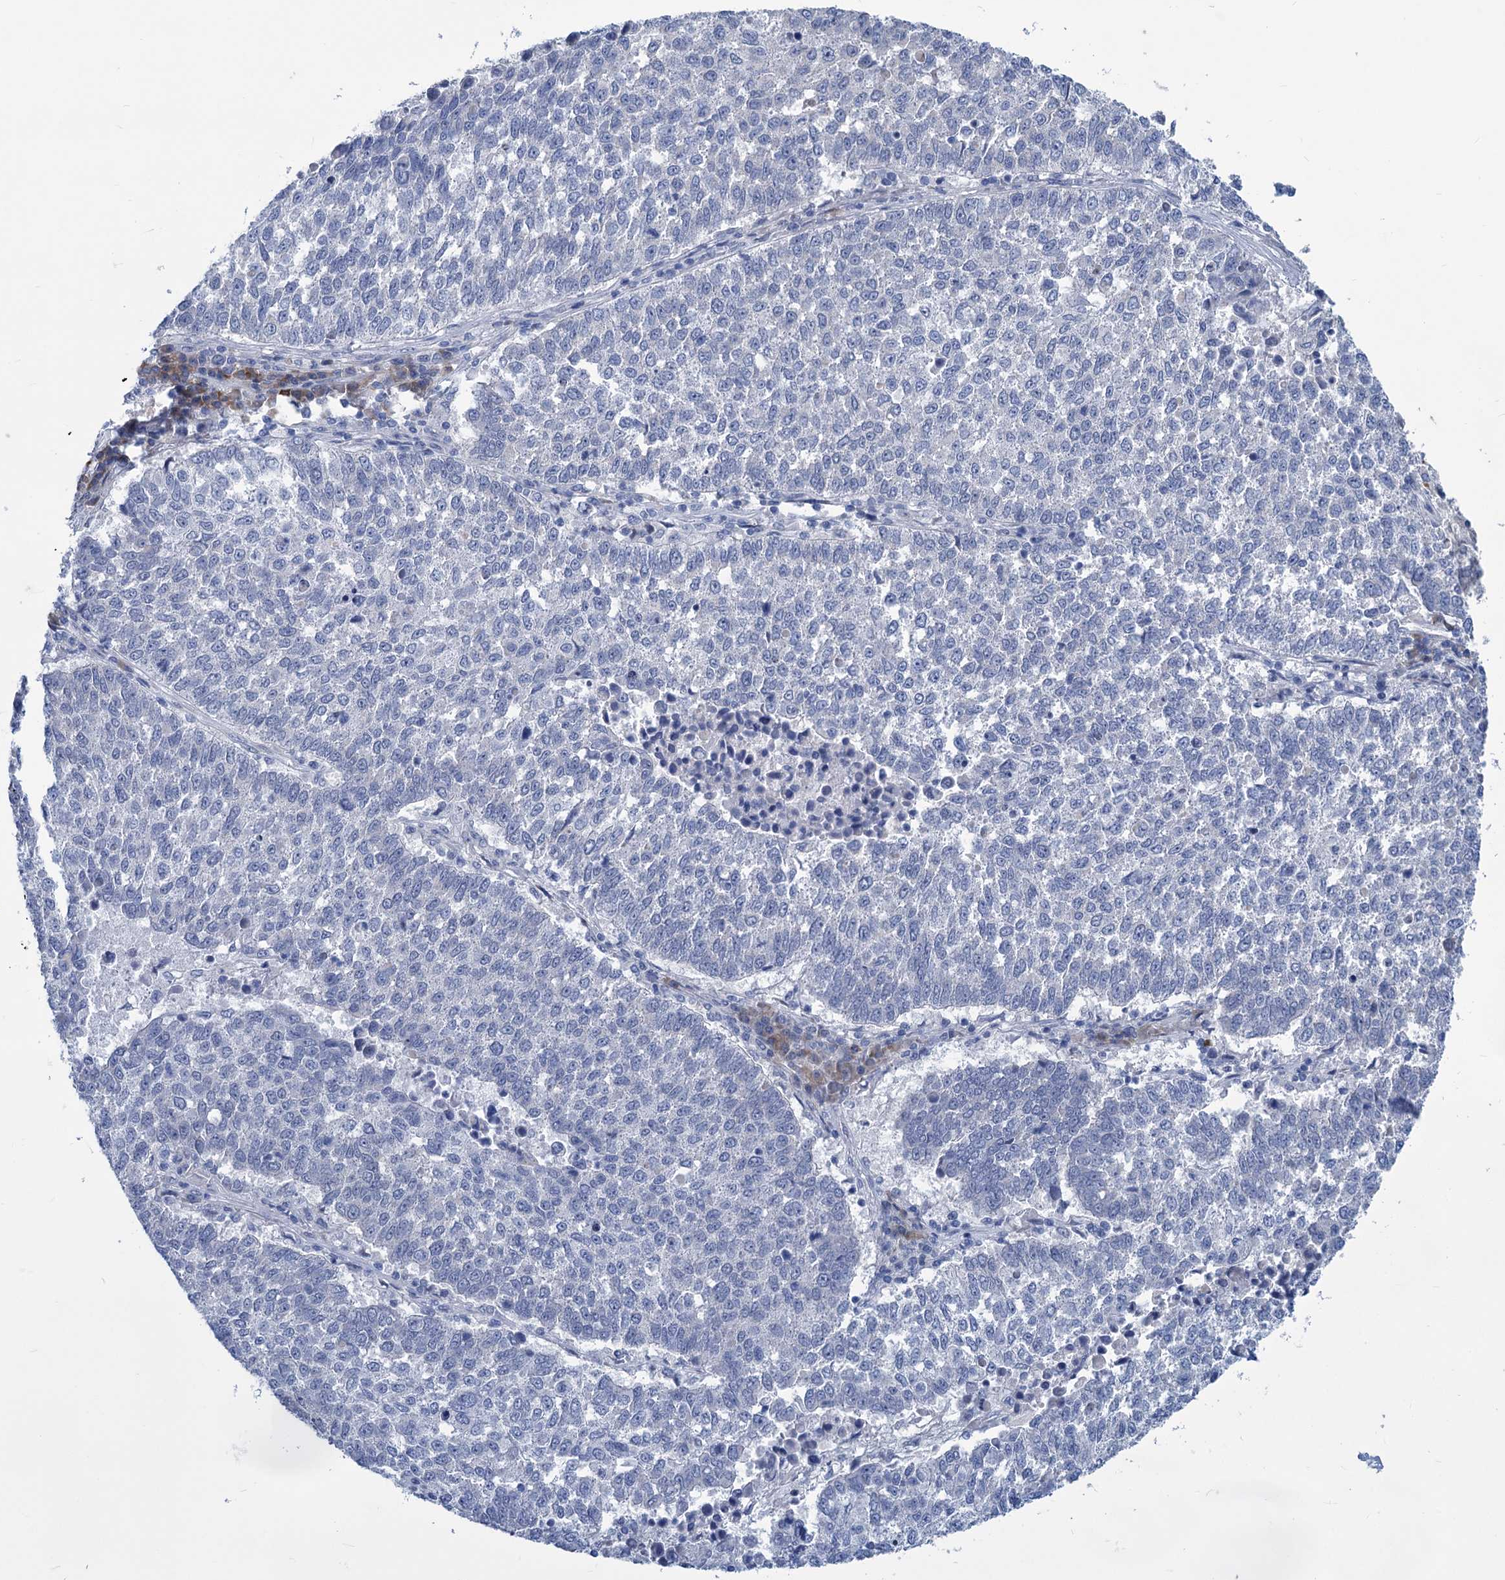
{"staining": {"intensity": "negative", "quantity": "none", "location": "none"}, "tissue": "lung cancer", "cell_type": "Tumor cells", "image_type": "cancer", "snomed": [{"axis": "morphology", "description": "Squamous cell carcinoma, NOS"}, {"axis": "topography", "description": "Lung"}], "caption": "Tumor cells are negative for protein expression in human squamous cell carcinoma (lung).", "gene": "NEU3", "patient": {"sex": "male", "age": 73}}